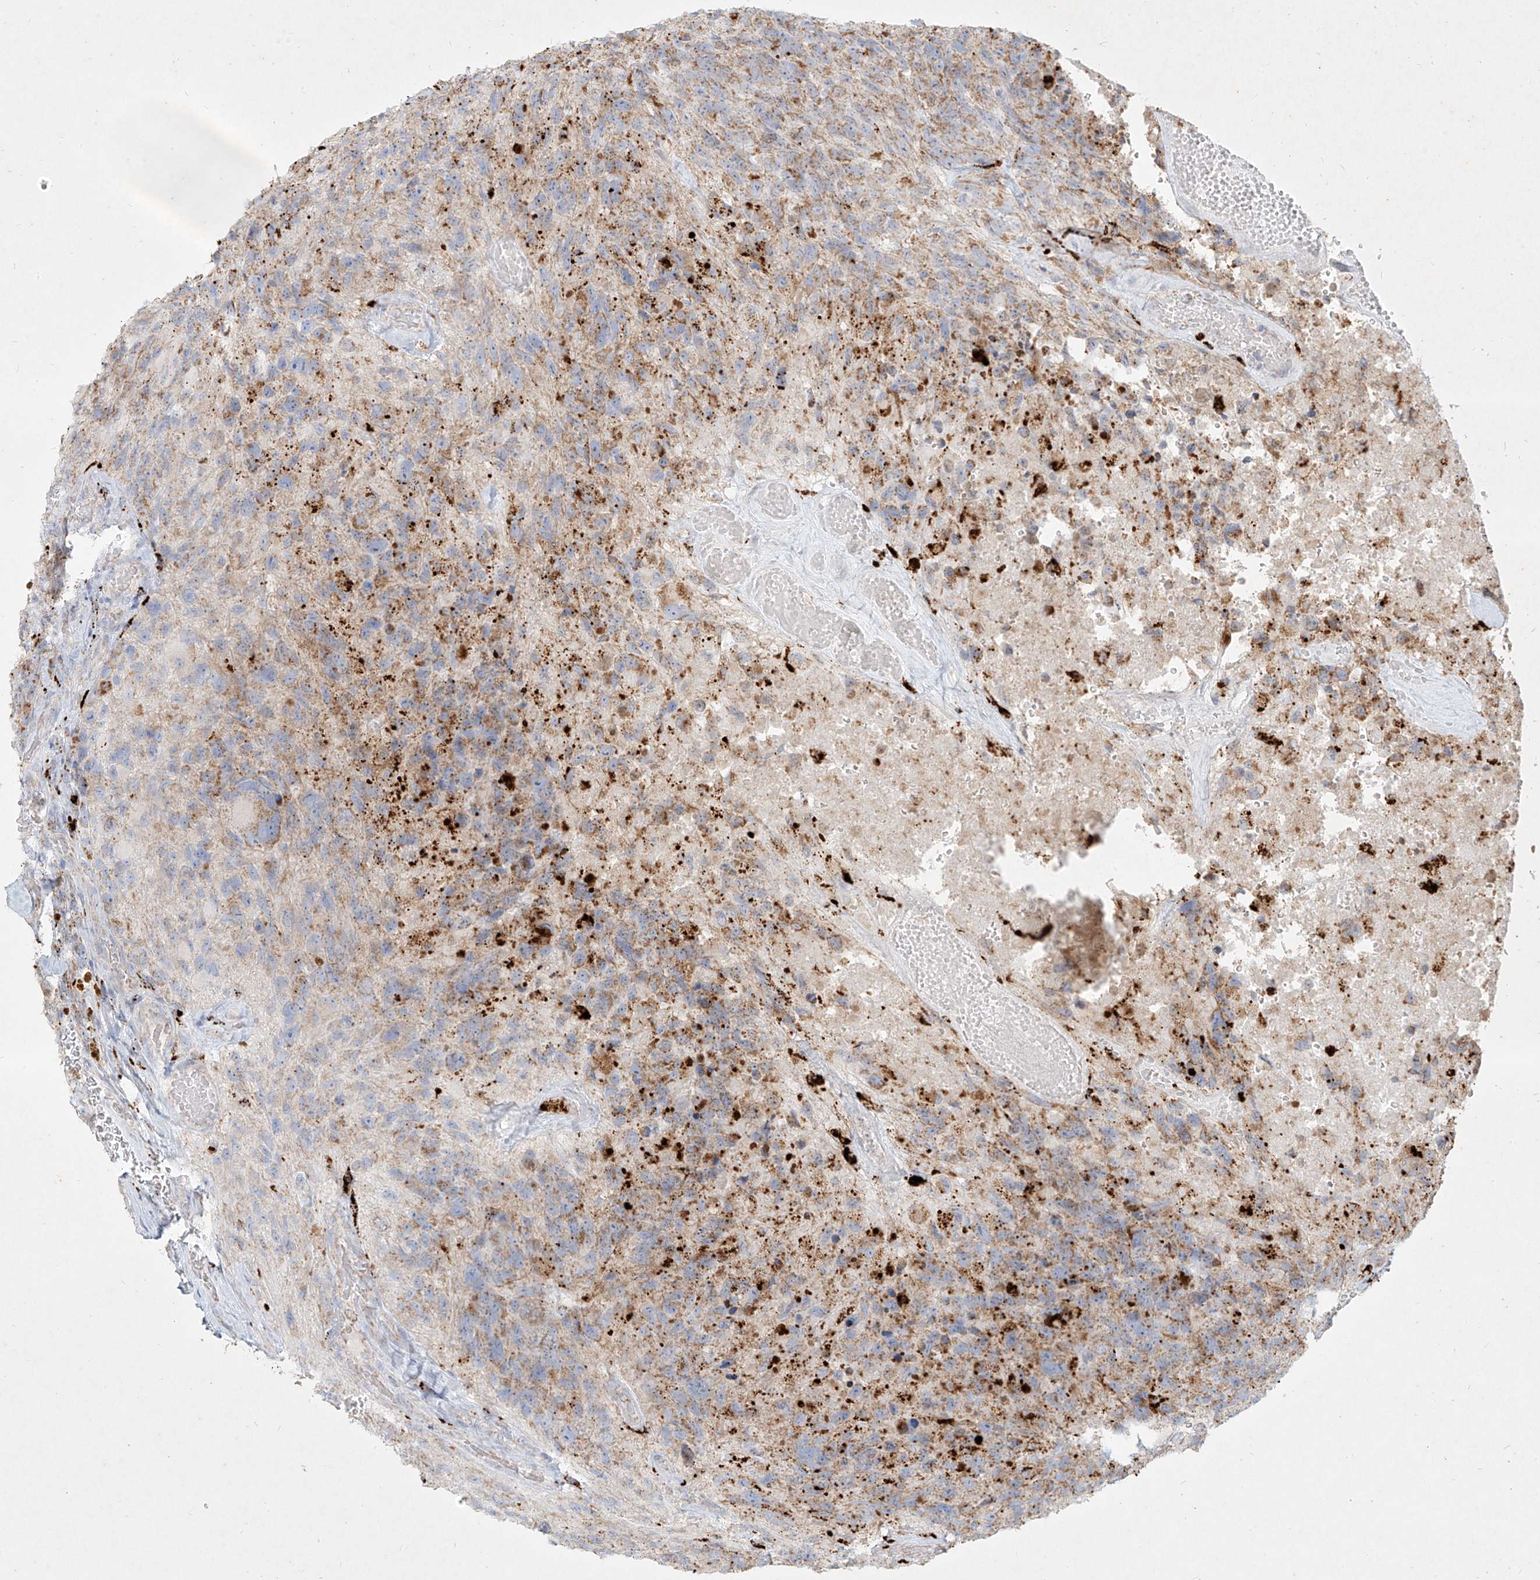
{"staining": {"intensity": "moderate", "quantity": "25%-75%", "location": "cytoplasmic/membranous"}, "tissue": "glioma", "cell_type": "Tumor cells", "image_type": "cancer", "snomed": [{"axis": "morphology", "description": "Glioma, malignant, High grade"}, {"axis": "topography", "description": "Brain"}], "caption": "A histopathology image of malignant high-grade glioma stained for a protein shows moderate cytoplasmic/membranous brown staining in tumor cells. (IHC, brightfield microscopy, high magnification).", "gene": "MTX2", "patient": {"sex": "male", "age": 69}}